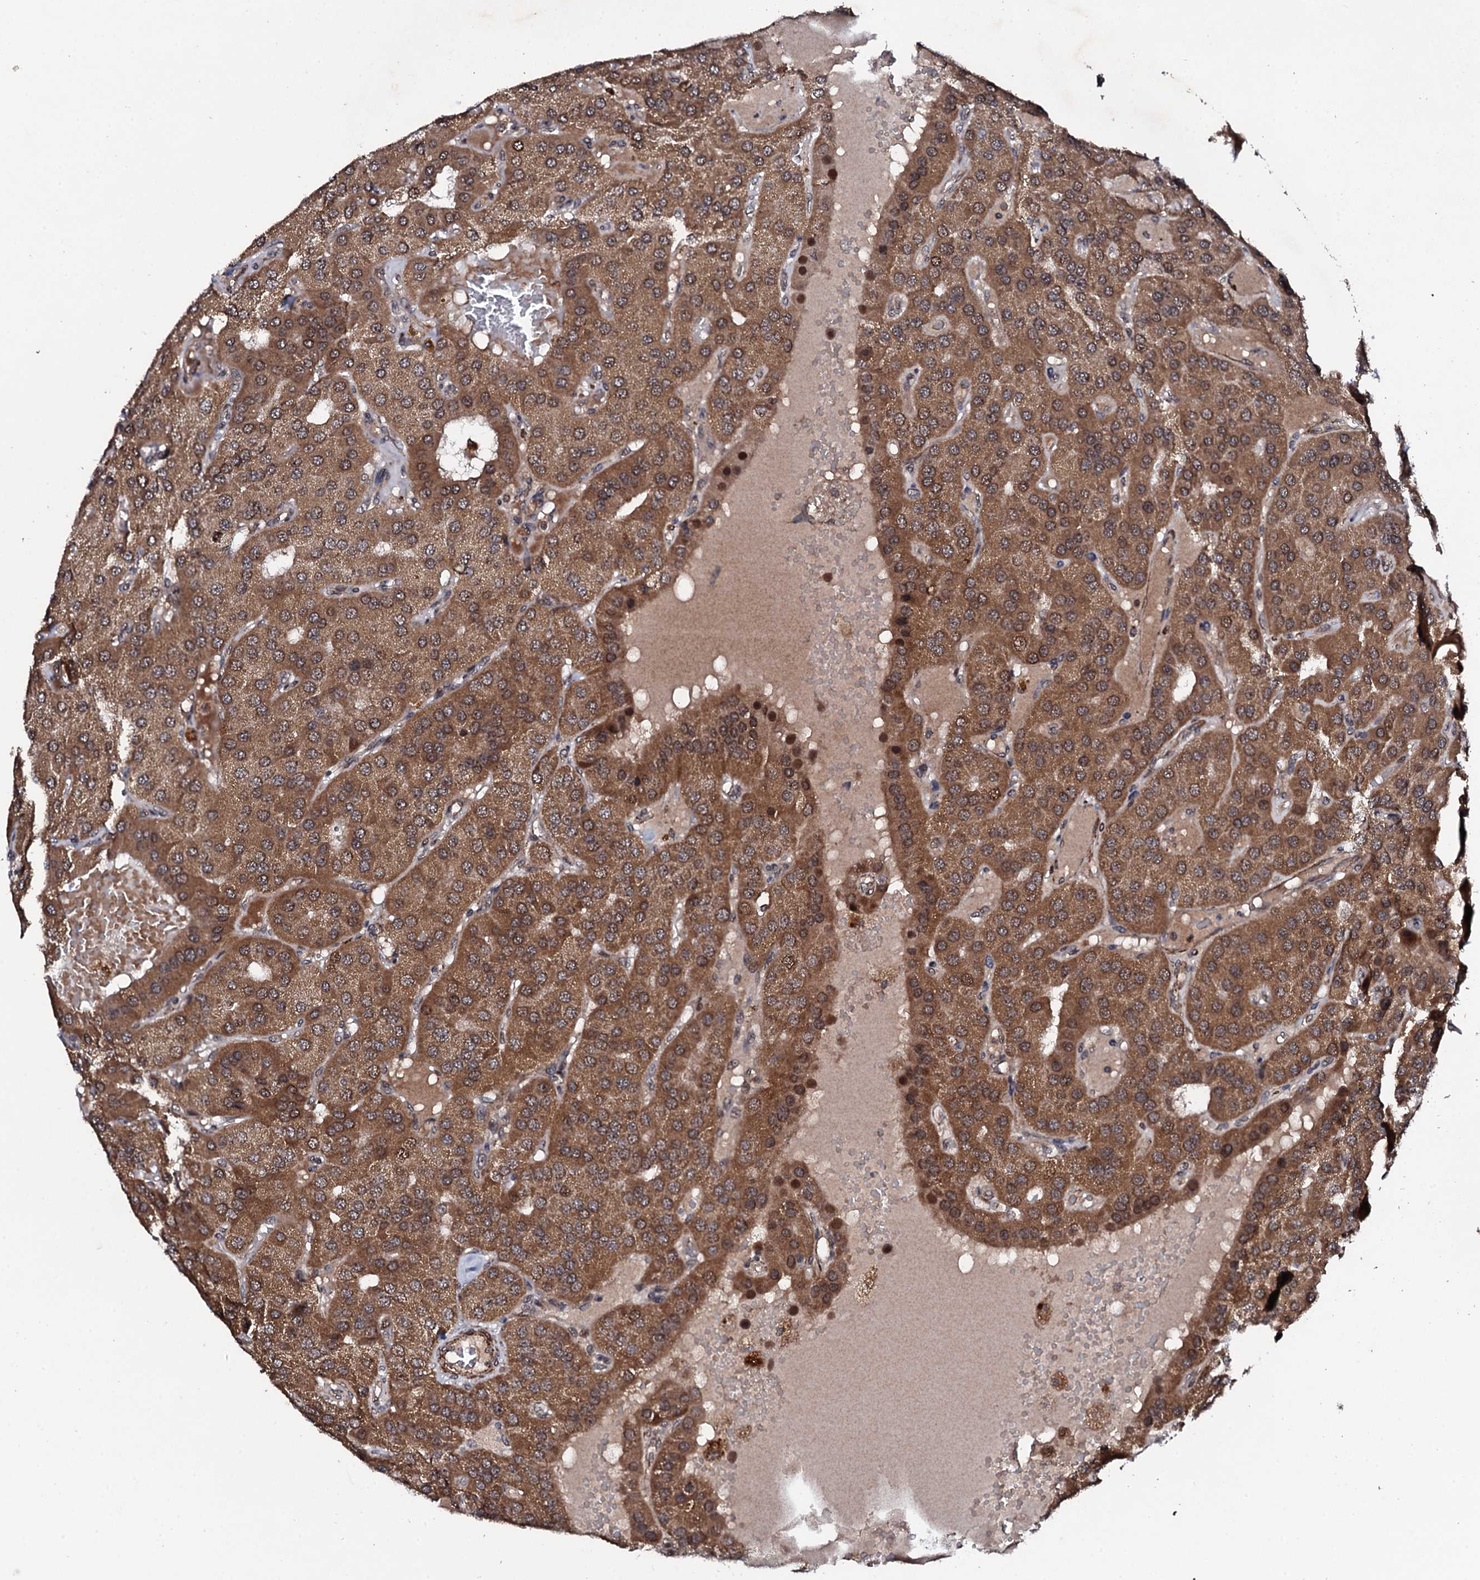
{"staining": {"intensity": "moderate", "quantity": ">75%", "location": "cytoplasmic/membranous,nuclear"}, "tissue": "parathyroid gland", "cell_type": "Glandular cells", "image_type": "normal", "snomed": [{"axis": "morphology", "description": "Normal tissue, NOS"}, {"axis": "morphology", "description": "Adenoma, NOS"}, {"axis": "topography", "description": "Parathyroid gland"}], "caption": "Immunohistochemistry (IHC) of normal human parathyroid gland reveals medium levels of moderate cytoplasmic/membranous,nuclear positivity in approximately >75% of glandular cells.", "gene": "FAM111A", "patient": {"sex": "female", "age": 86}}